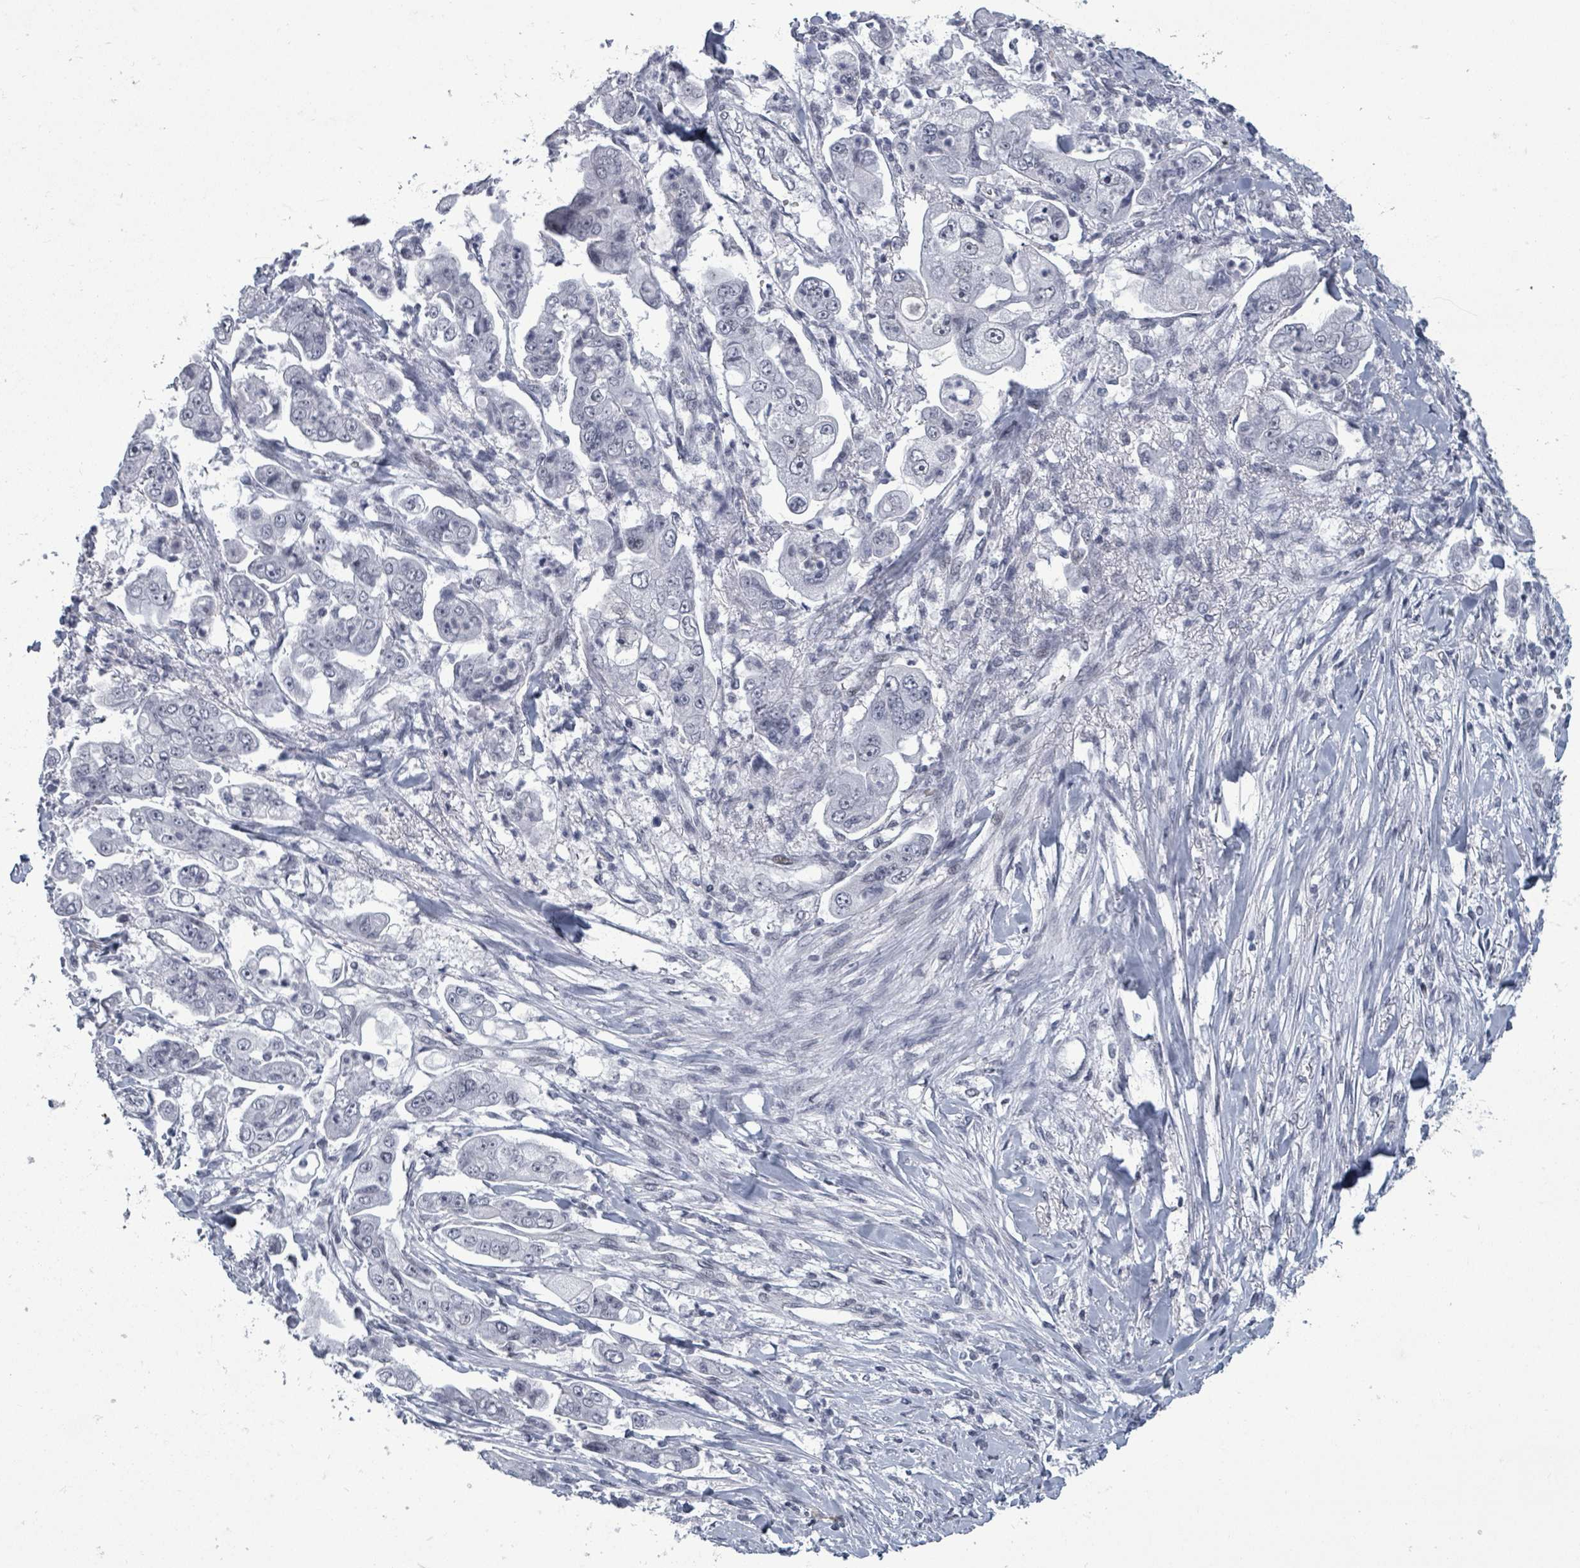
{"staining": {"intensity": "weak", "quantity": "<25%", "location": "nuclear"}, "tissue": "stomach cancer", "cell_type": "Tumor cells", "image_type": "cancer", "snomed": [{"axis": "morphology", "description": "Adenocarcinoma, NOS"}, {"axis": "topography", "description": "Stomach"}], "caption": "The immunohistochemistry (IHC) micrograph has no significant positivity in tumor cells of stomach adenocarcinoma tissue.", "gene": "ERCC5", "patient": {"sex": "male", "age": 62}}